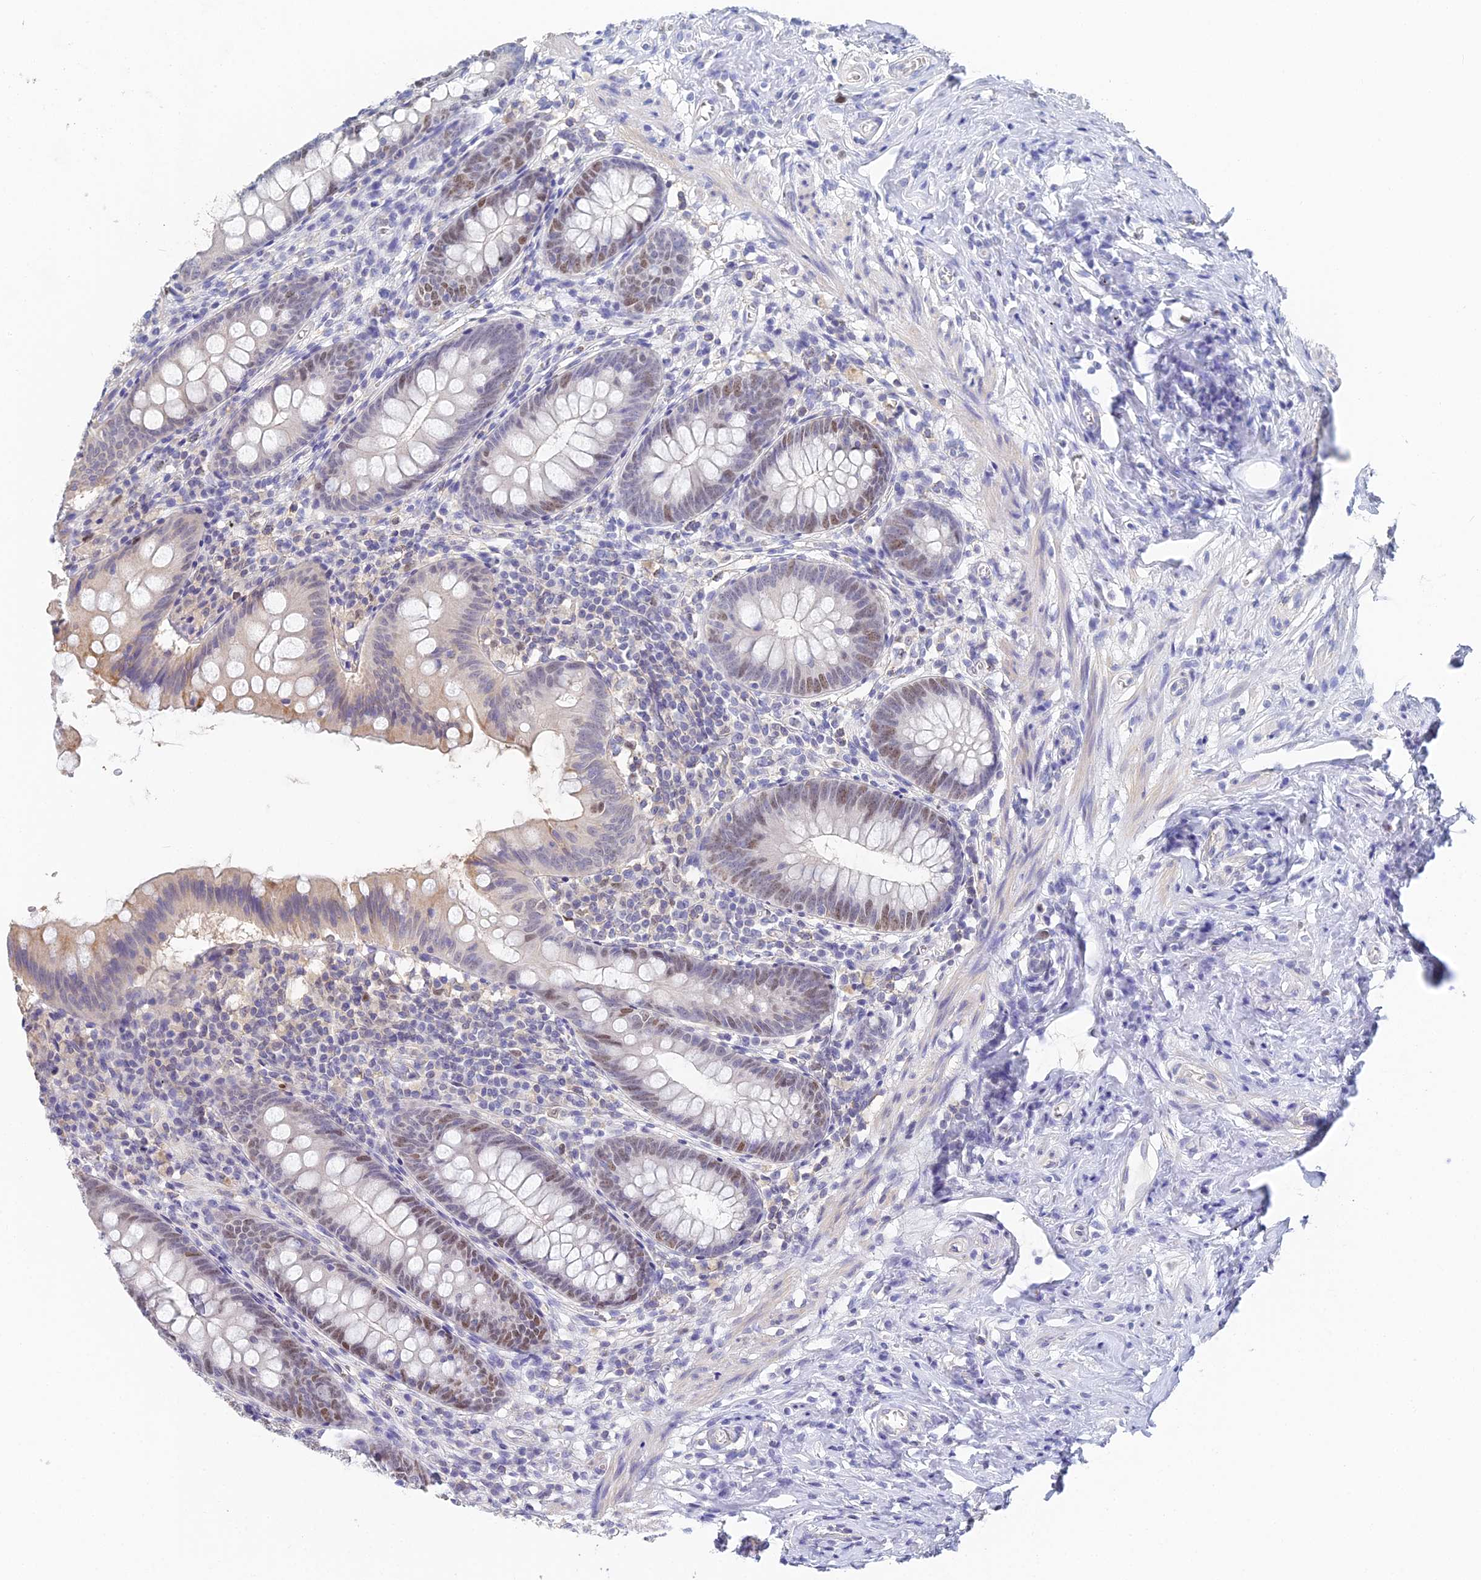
{"staining": {"intensity": "moderate", "quantity": "25%-75%", "location": "nuclear"}, "tissue": "appendix", "cell_type": "Glandular cells", "image_type": "normal", "snomed": [{"axis": "morphology", "description": "Normal tissue, NOS"}, {"axis": "topography", "description": "Appendix"}], "caption": "Moderate nuclear positivity for a protein is appreciated in approximately 25%-75% of glandular cells of benign appendix using immunohistochemistry.", "gene": "MCM2", "patient": {"sex": "female", "age": 51}}